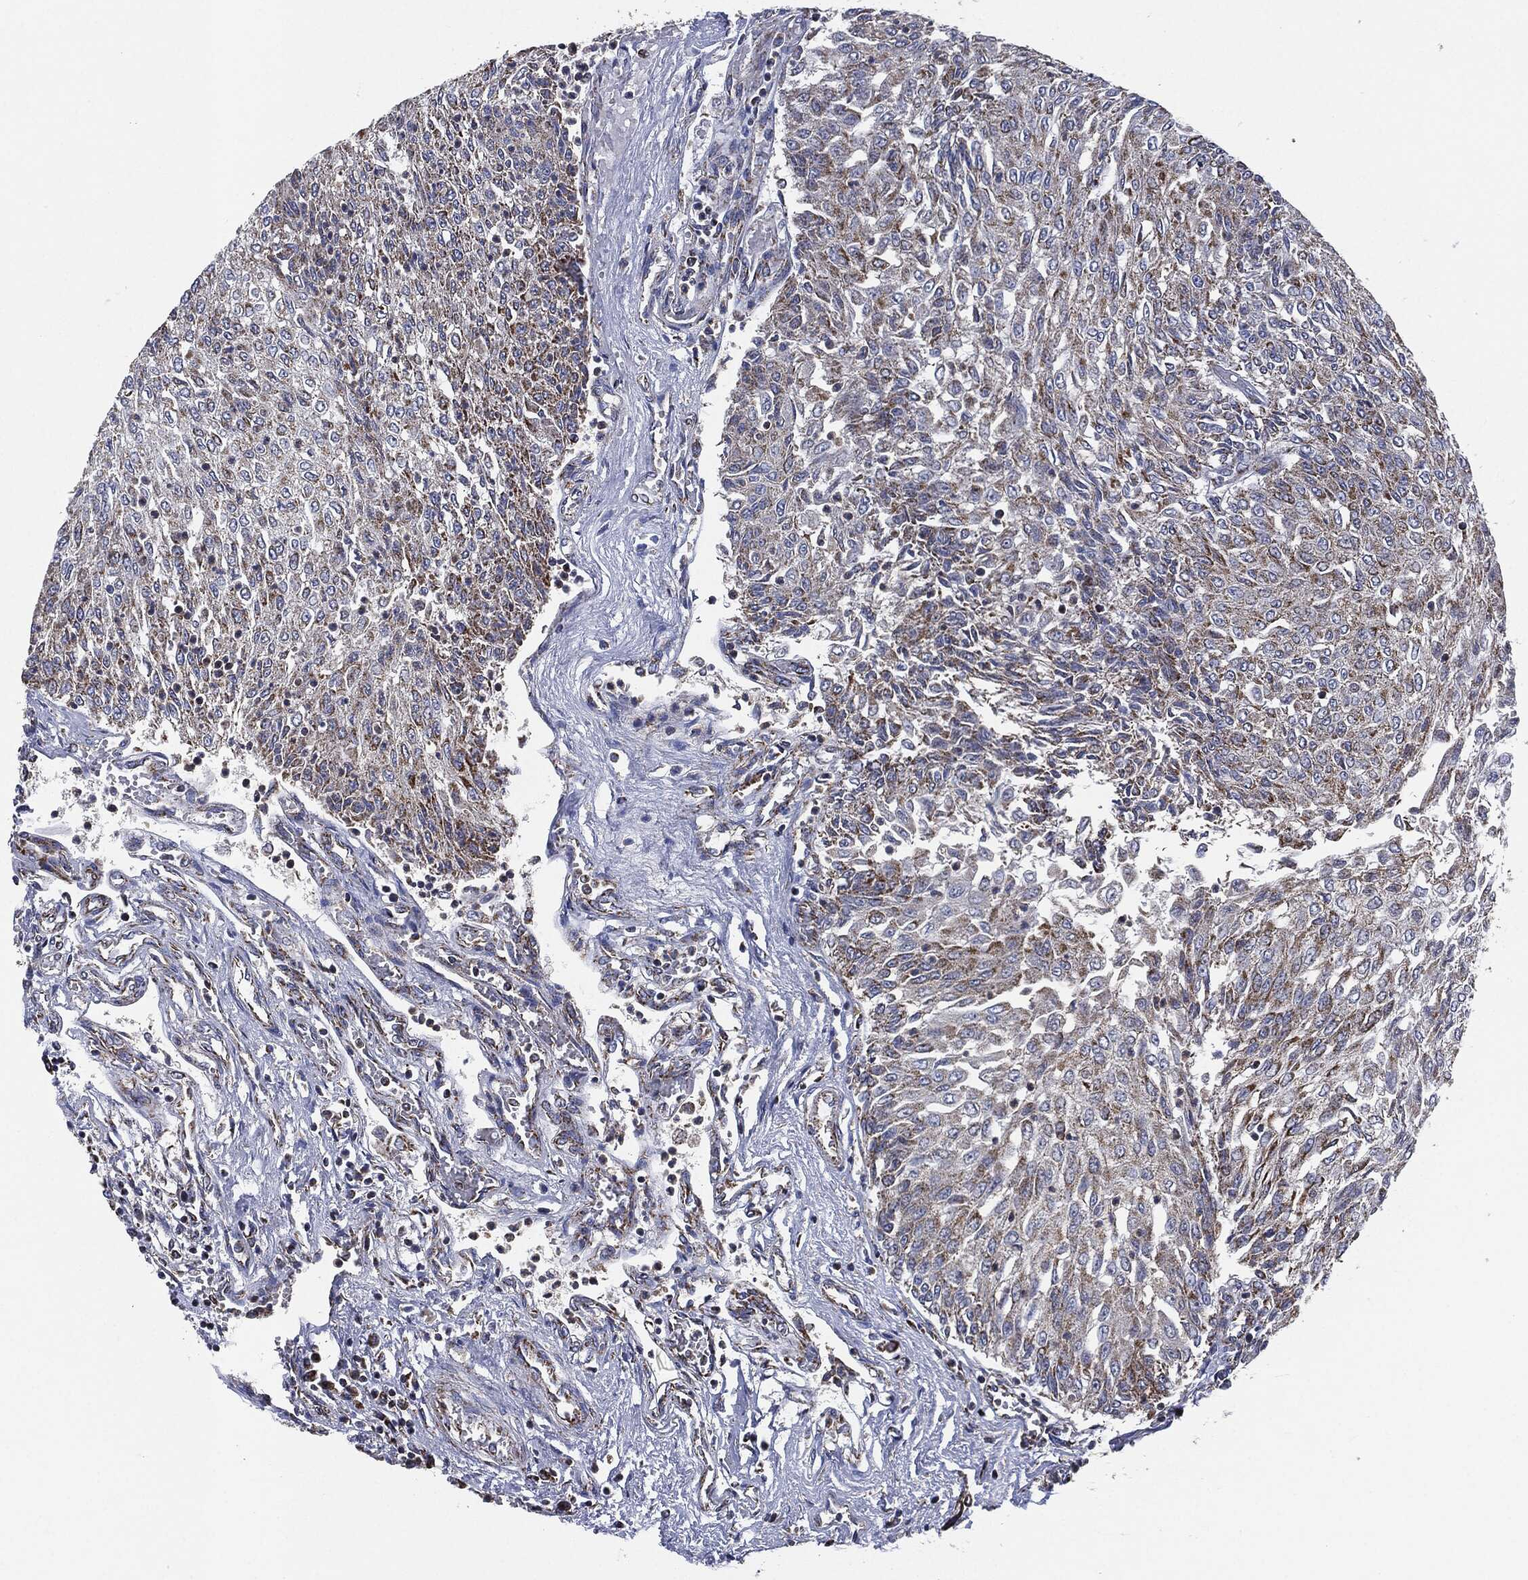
{"staining": {"intensity": "moderate", "quantity": "25%-75%", "location": "cytoplasmic/membranous"}, "tissue": "urothelial cancer", "cell_type": "Tumor cells", "image_type": "cancer", "snomed": [{"axis": "morphology", "description": "Urothelial carcinoma, Low grade"}, {"axis": "topography", "description": "Urinary bladder"}], "caption": "Immunohistochemical staining of human urothelial cancer reveals moderate cytoplasmic/membranous protein expression in about 25%-75% of tumor cells.", "gene": "NDUFV2", "patient": {"sex": "male", "age": 78}}